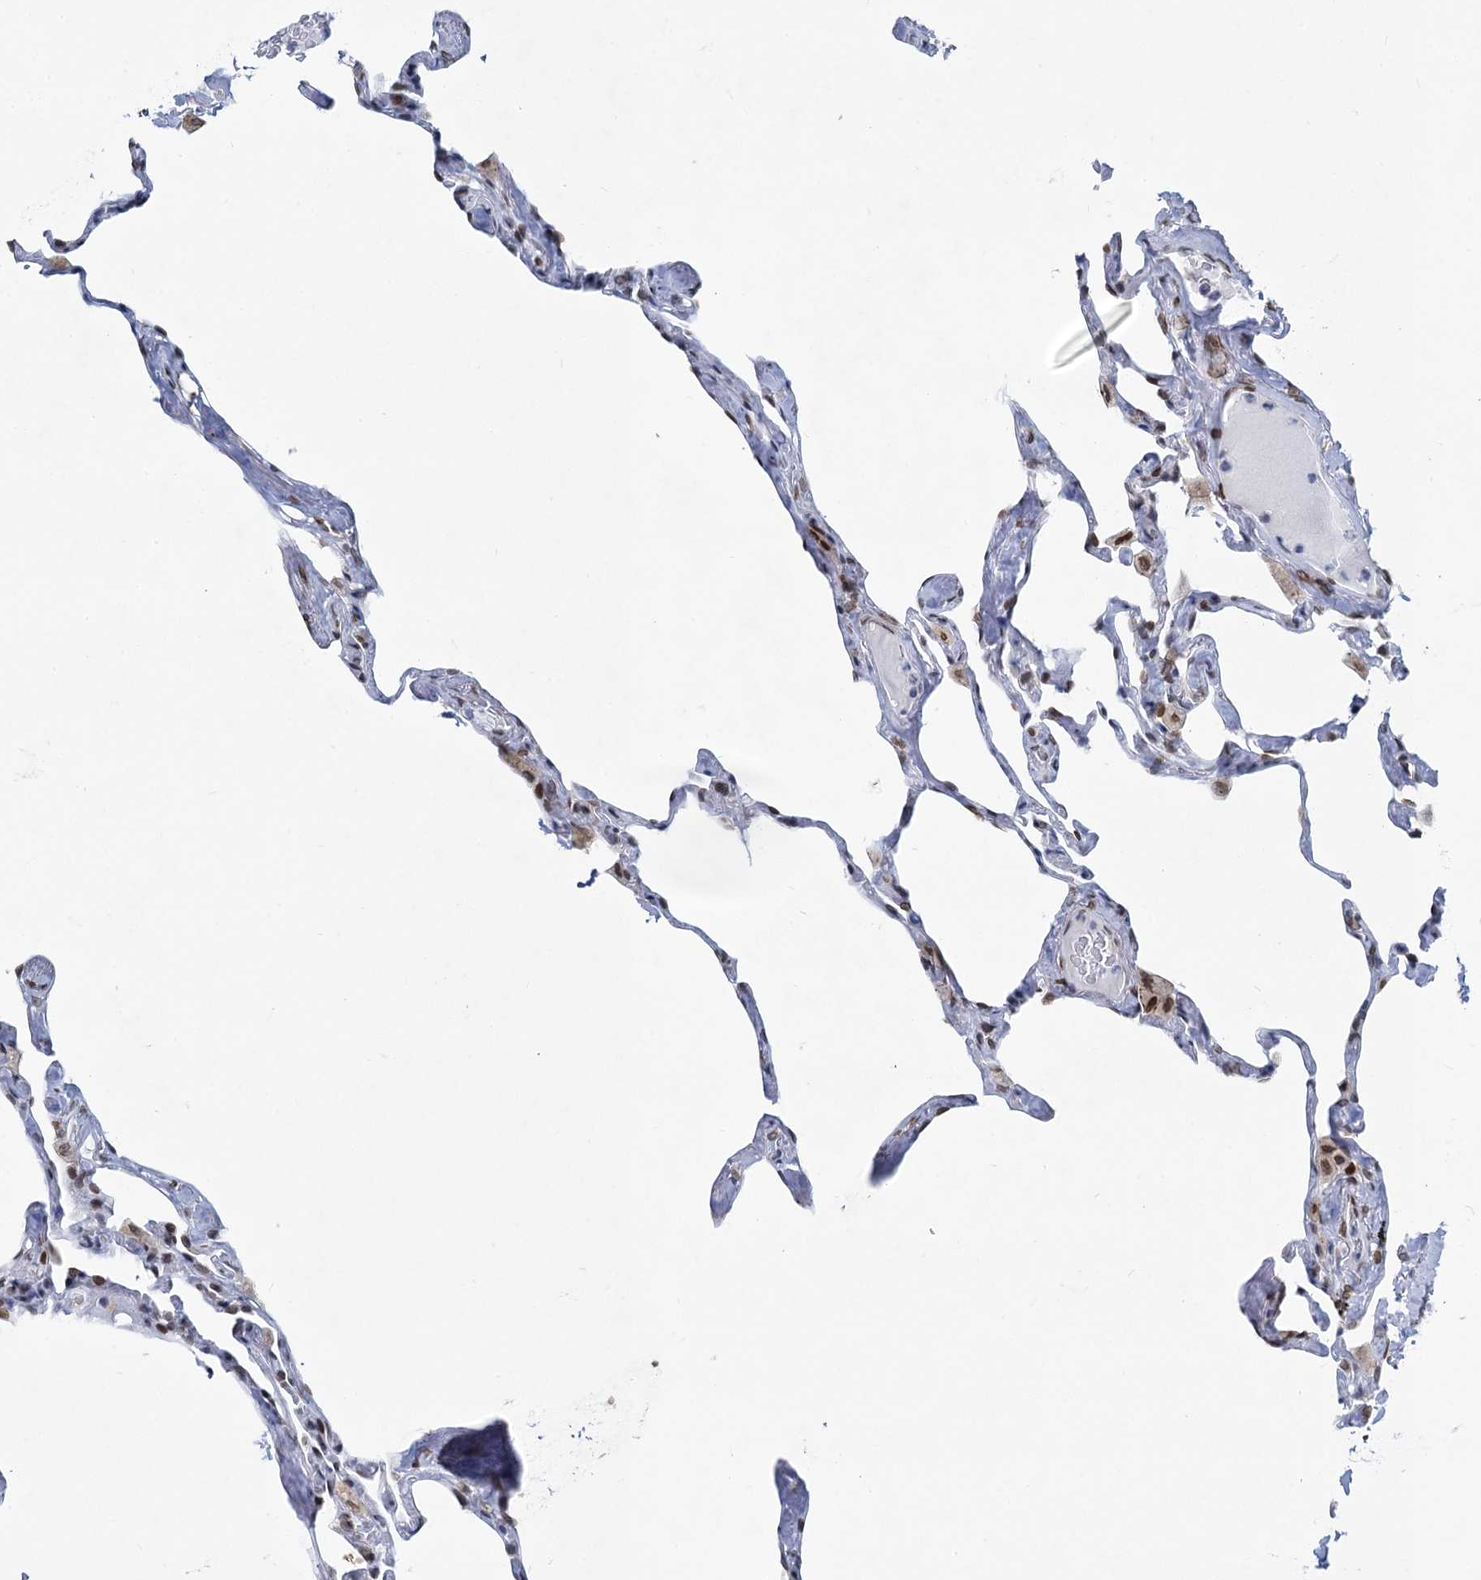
{"staining": {"intensity": "moderate", "quantity": "<25%", "location": "nuclear"}, "tissue": "lung", "cell_type": "Alveolar cells", "image_type": "normal", "snomed": [{"axis": "morphology", "description": "Normal tissue, NOS"}, {"axis": "topography", "description": "Lung"}], "caption": "Protein staining of normal lung exhibits moderate nuclear staining in approximately <25% of alveolar cells. The protein of interest is shown in brown color, while the nuclei are stained blue.", "gene": "PRSS35", "patient": {"sex": "male", "age": 65}}